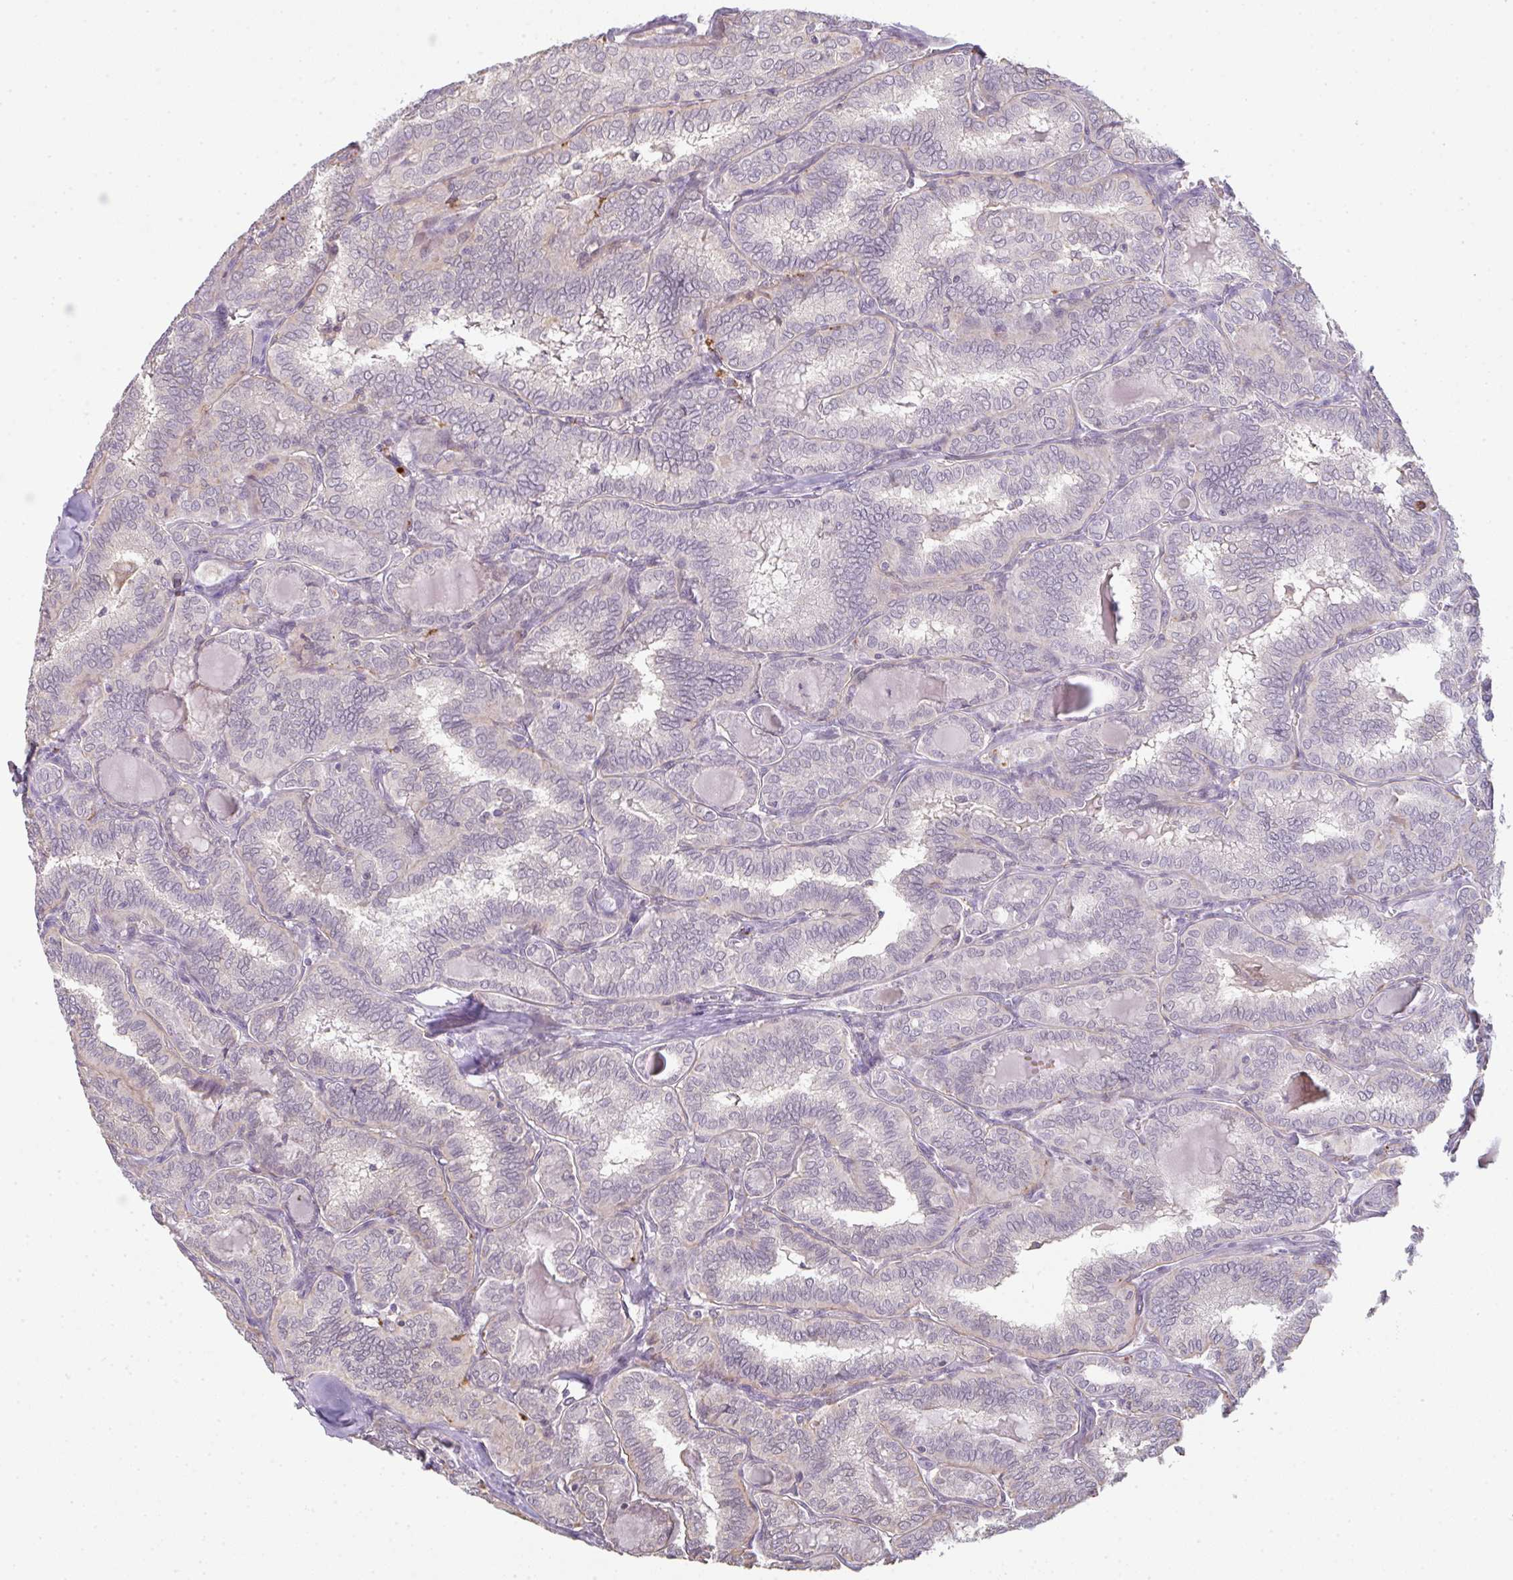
{"staining": {"intensity": "negative", "quantity": "none", "location": "none"}, "tissue": "thyroid cancer", "cell_type": "Tumor cells", "image_type": "cancer", "snomed": [{"axis": "morphology", "description": "Papillary adenocarcinoma, NOS"}, {"axis": "topography", "description": "Thyroid gland"}], "caption": "High power microscopy micrograph of an IHC histopathology image of papillary adenocarcinoma (thyroid), revealing no significant expression in tumor cells.", "gene": "TMEM237", "patient": {"sex": "female", "age": 30}}